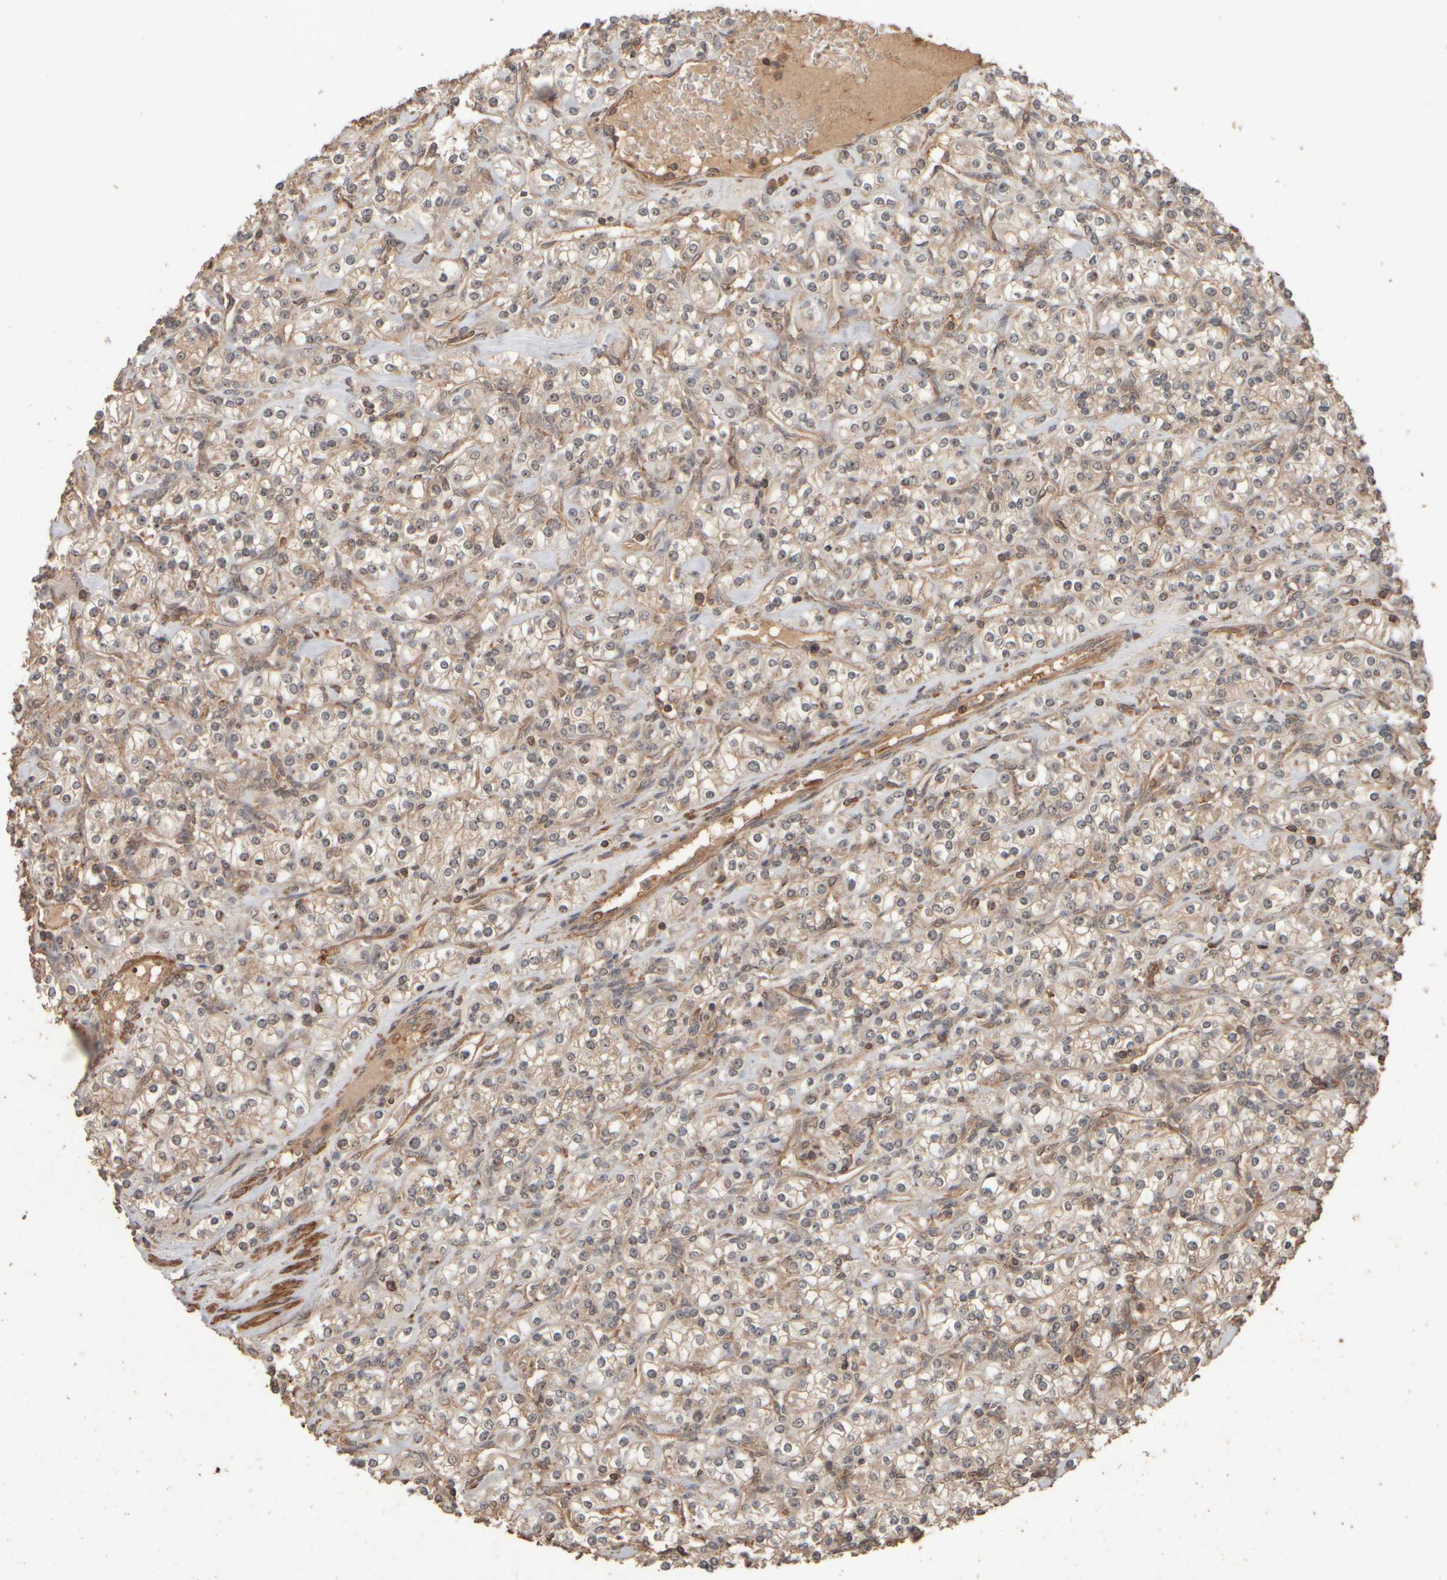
{"staining": {"intensity": "weak", "quantity": "<25%", "location": "cytoplasmic/membranous,nuclear"}, "tissue": "renal cancer", "cell_type": "Tumor cells", "image_type": "cancer", "snomed": [{"axis": "morphology", "description": "Adenocarcinoma, NOS"}, {"axis": "topography", "description": "Kidney"}], "caption": "Tumor cells are negative for protein expression in human adenocarcinoma (renal). (DAB (3,3'-diaminobenzidine) immunohistochemistry (IHC), high magnification).", "gene": "SPHK1", "patient": {"sex": "male", "age": 77}}